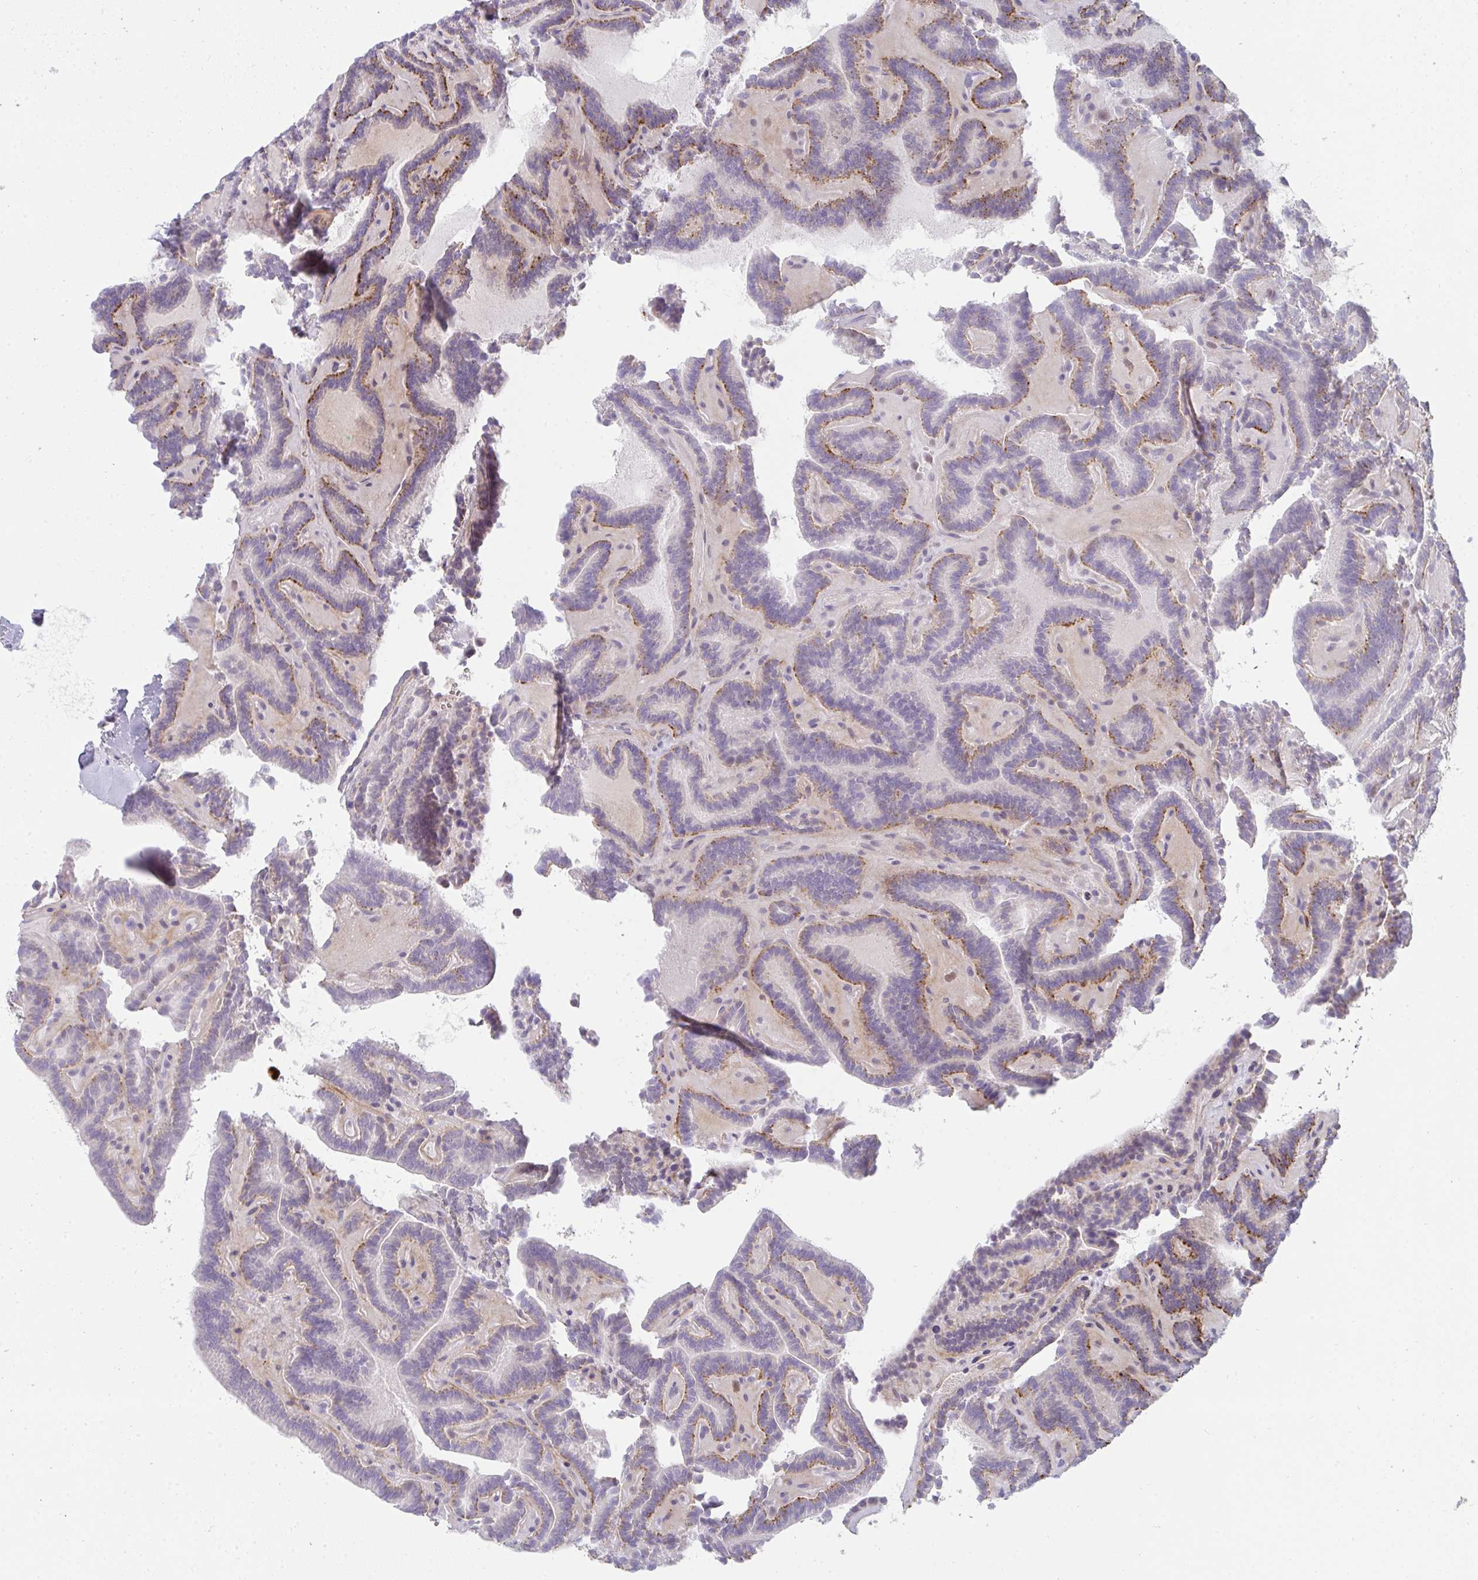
{"staining": {"intensity": "moderate", "quantity": "<25%", "location": "cytoplasmic/membranous"}, "tissue": "thyroid cancer", "cell_type": "Tumor cells", "image_type": "cancer", "snomed": [{"axis": "morphology", "description": "Papillary adenocarcinoma, NOS"}, {"axis": "topography", "description": "Thyroid gland"}], "caption": "This is a histology image of IHC staining of thyroid papillary adenocarcinoma, which shows moderate positivity in the cytoplasmic/membranous of tumor cells.", "gene": "CSF3R", "patient": {"sex": "female", "age": 21}}